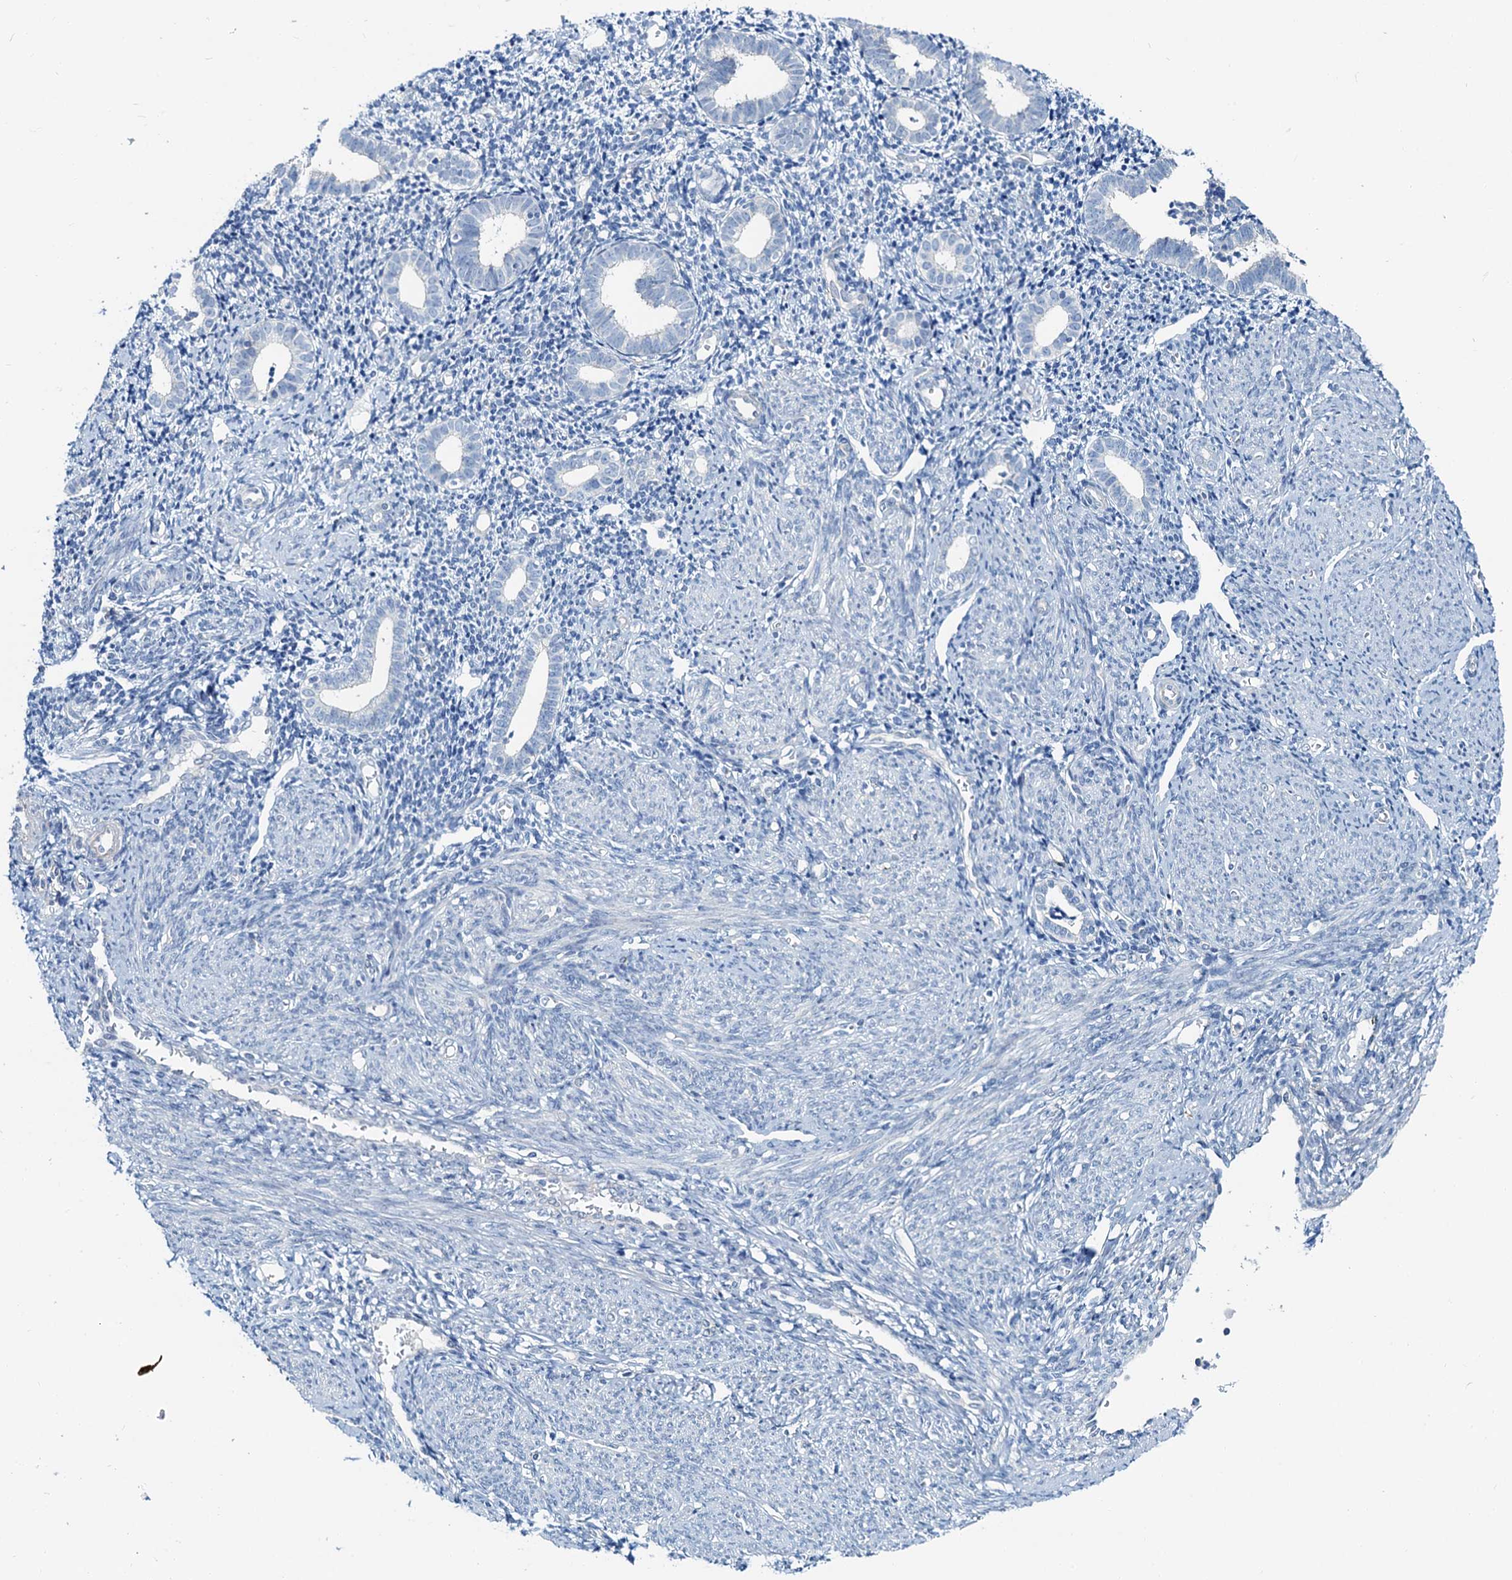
{"staining": {"intensity": "negative", "quantity": "none", "location": "none"}, "tissue": "endometrium", "cell_type": "Cells in endometrial stroma", "image_type": "normal", "snomed": [{"axis": "morphology", "description": "Normal tissue, NOS"}, {"axis": "topography", "description": "Endometrium"}], "caption": "IHC photomicrograph of unremarkable human endometrium stained for a protein (brown), which demonstrates no positivity in cells in endometrial stroma. (Brightfield microscopy of DAB (3,3'-diaminobenzidine) IHC at high magnification).", "gene": "ASTE1", "patient": {"sex": "female", "age": 56}}